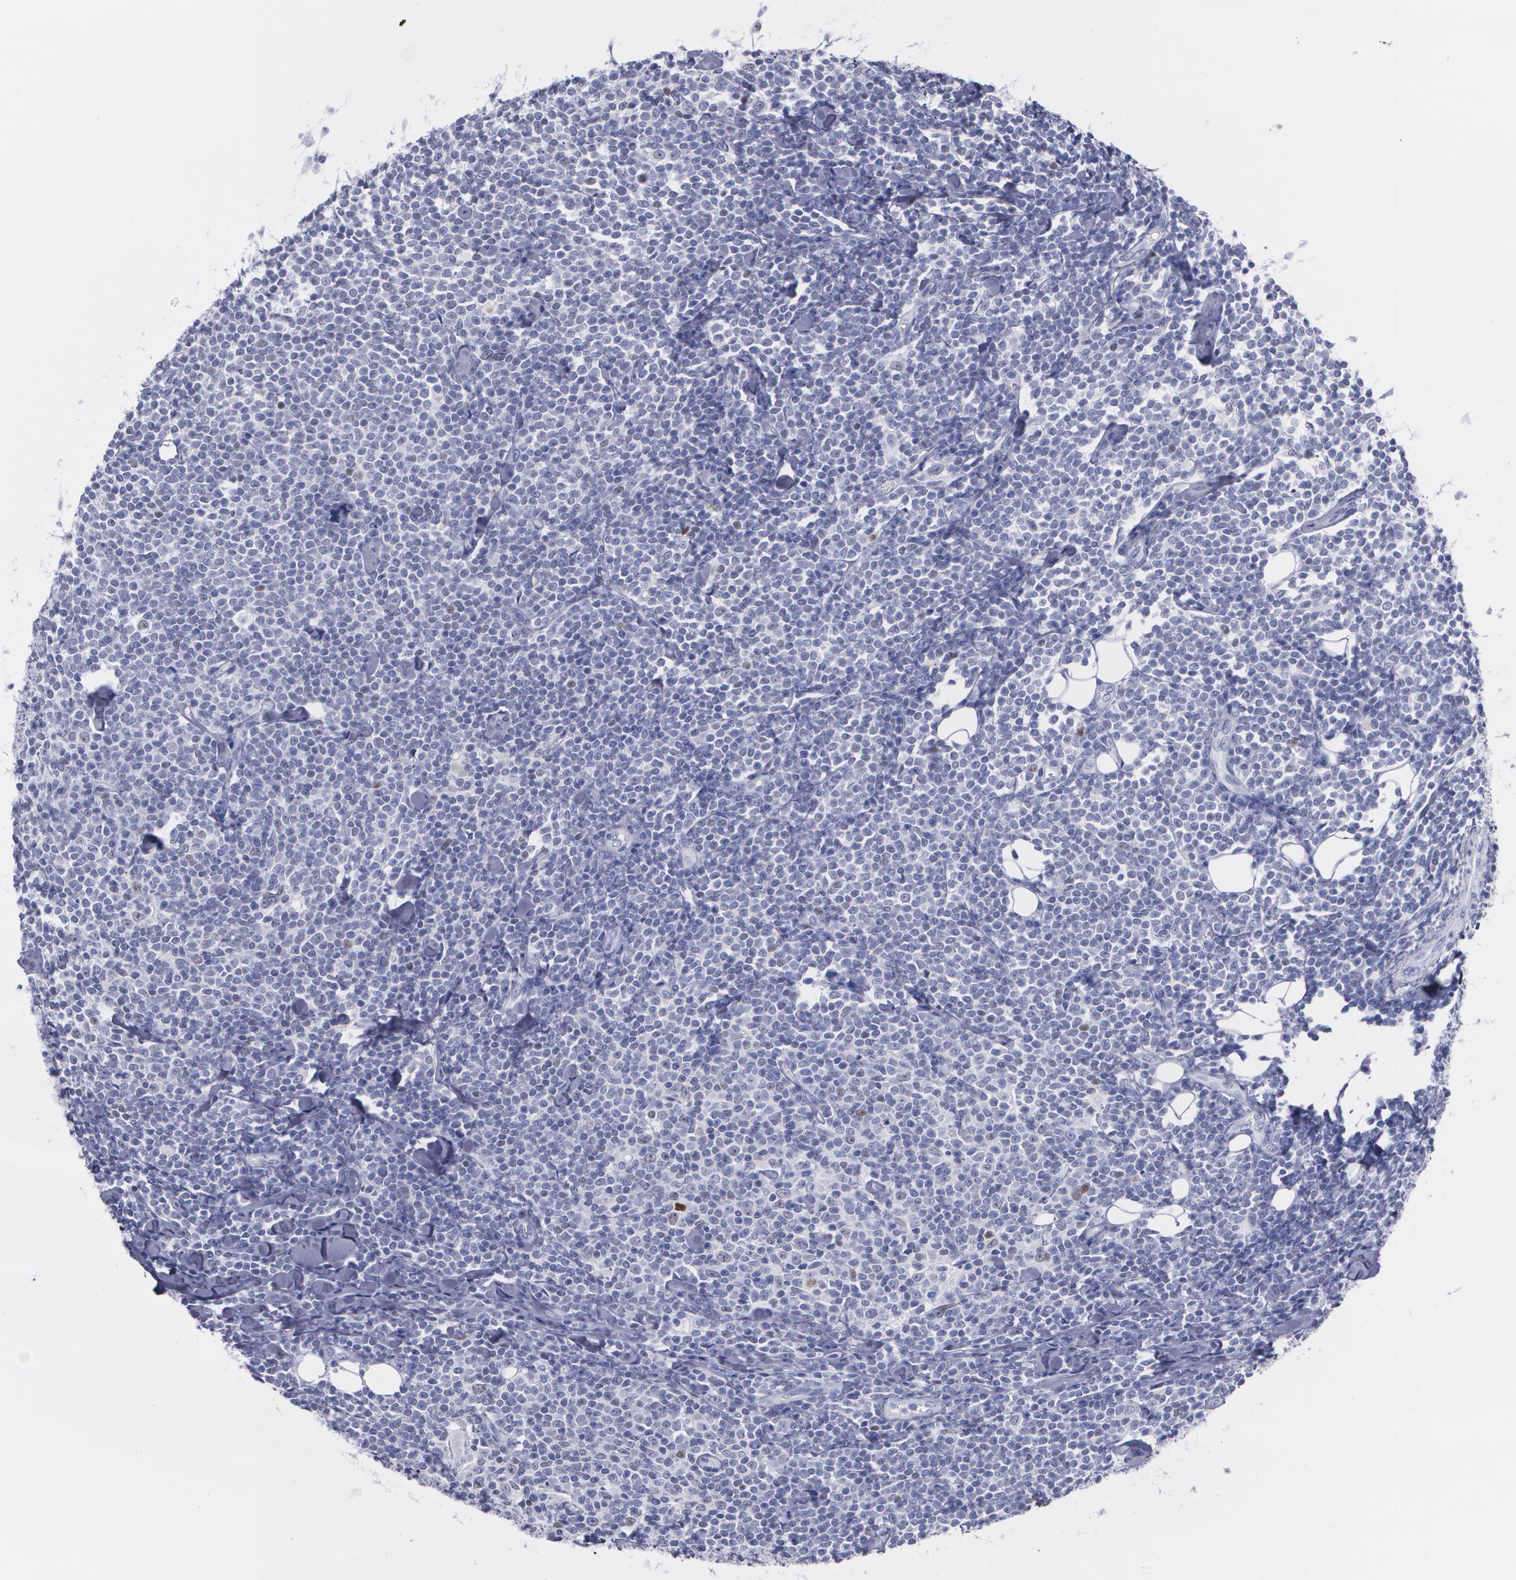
{"staining": {"intensity": "negative", "quantity": "none", "location": "none"}, "tissue": "lymphoma", "cell_type": "Tumor cells", "image_type": "cancer", "snomed": [{"axis": "morphology", "description": "Malignant lymphoma, non-Hodgkin's type, Low grade"}, {"axis": "topography", "description": "Soft tissue"}], "caption": "This is an immunohistochemistry (IHC) photomicrograph of human malignant lymphoma, non-Hodgkin's type (low-grade). There is no staining in tumor cells.", "gene": "TP53", "patient": {"sex": "male", "age": 92}}